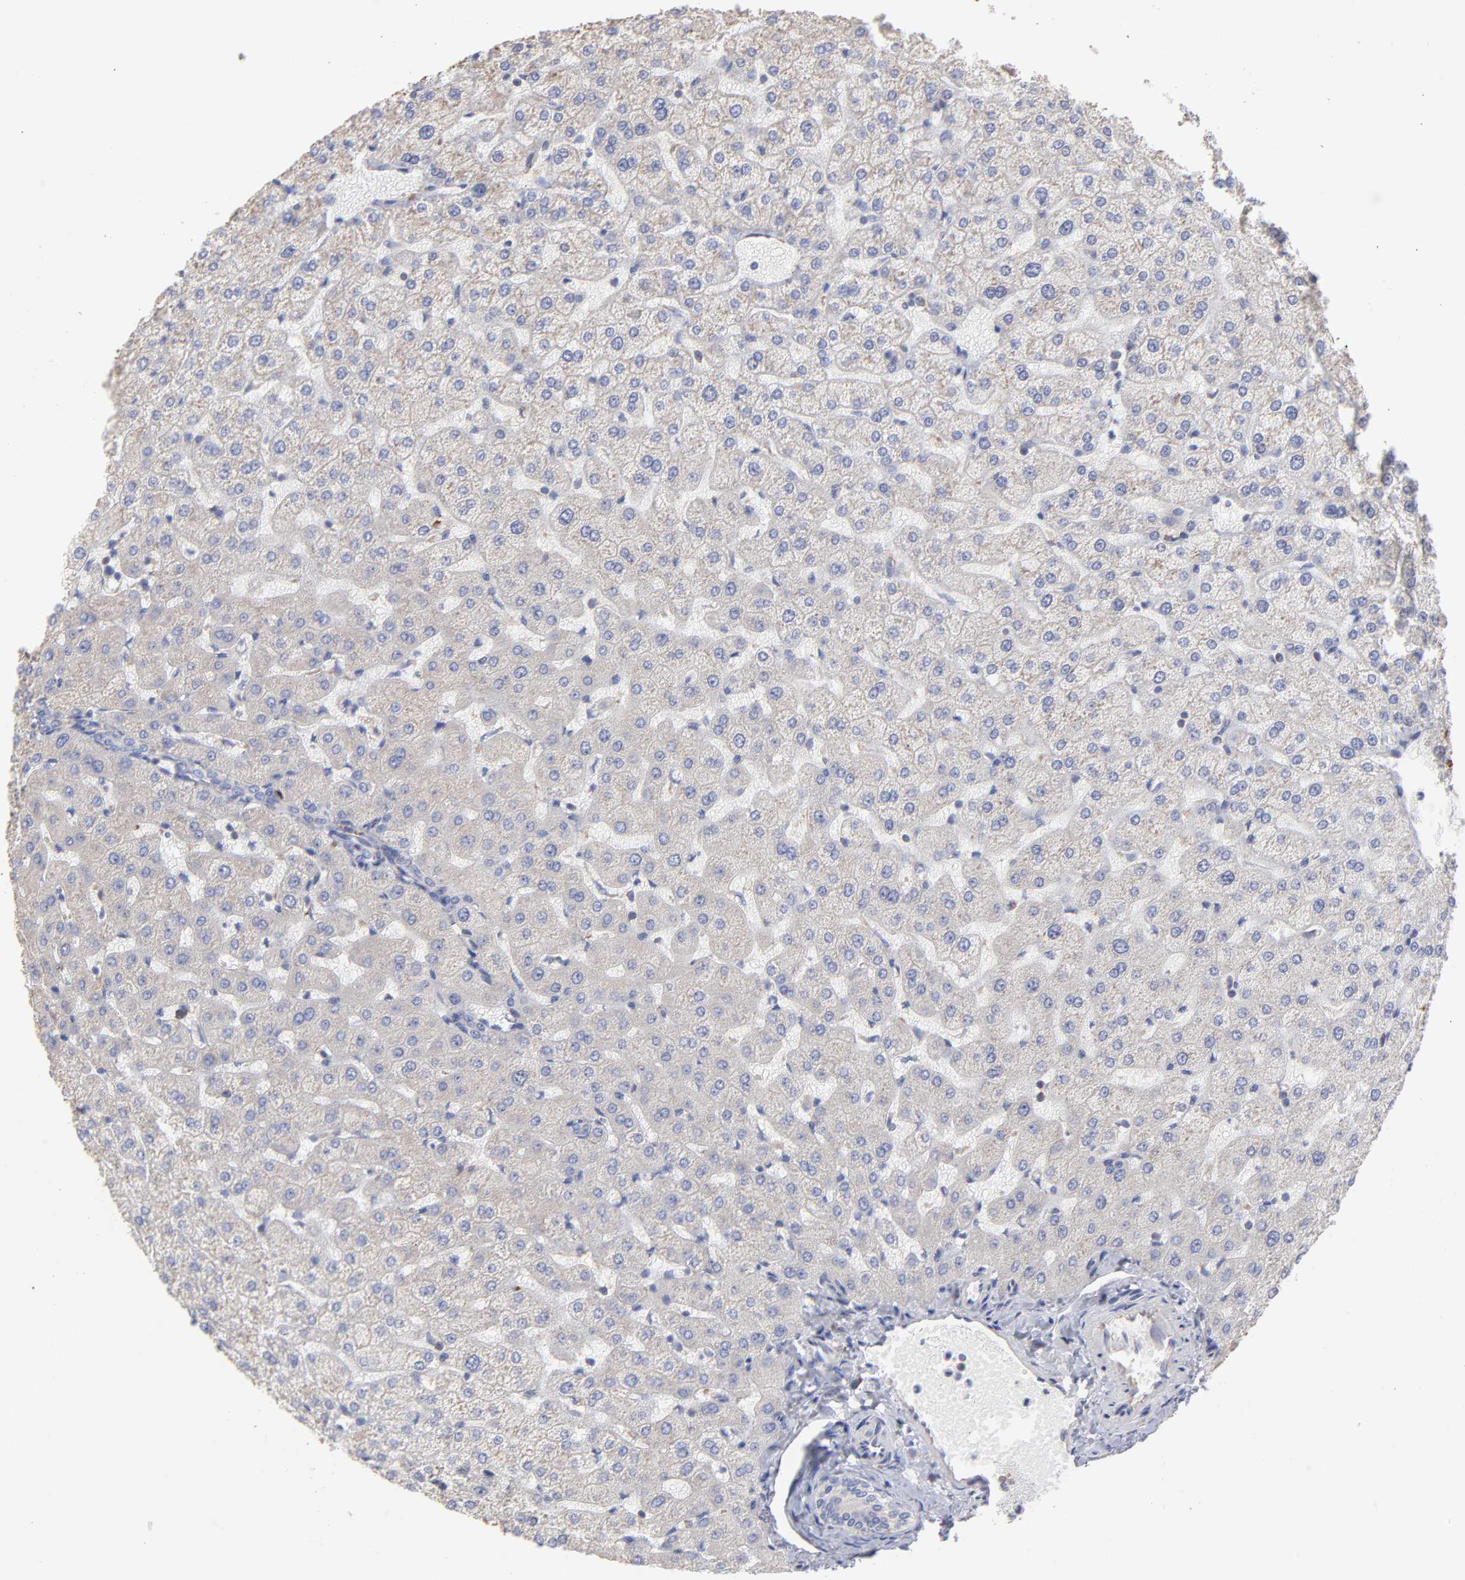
{"staining": {"intensity": "weak", "quantity": ">75%", "location": "cytoplasmic/membranous"}, "tissue": "liver", "cell_type": "Cholangiocytes", "image_type": "normal", "snomed": [{"axis": "morphology", "description": "Normal tissue, NOS"}, {"axis": "morphology", "description": "Fibrosis, NOS"}, {"axis": "topography", "description": "Liver"}], "caption": "Immunohistochemical staining of benign liver shows weak cytoplasmic/membranous protein positivity in approximately >75% of cholangiocytes.", "gene": "RPL3", "patient": {"sex": "female", "age": 29}}